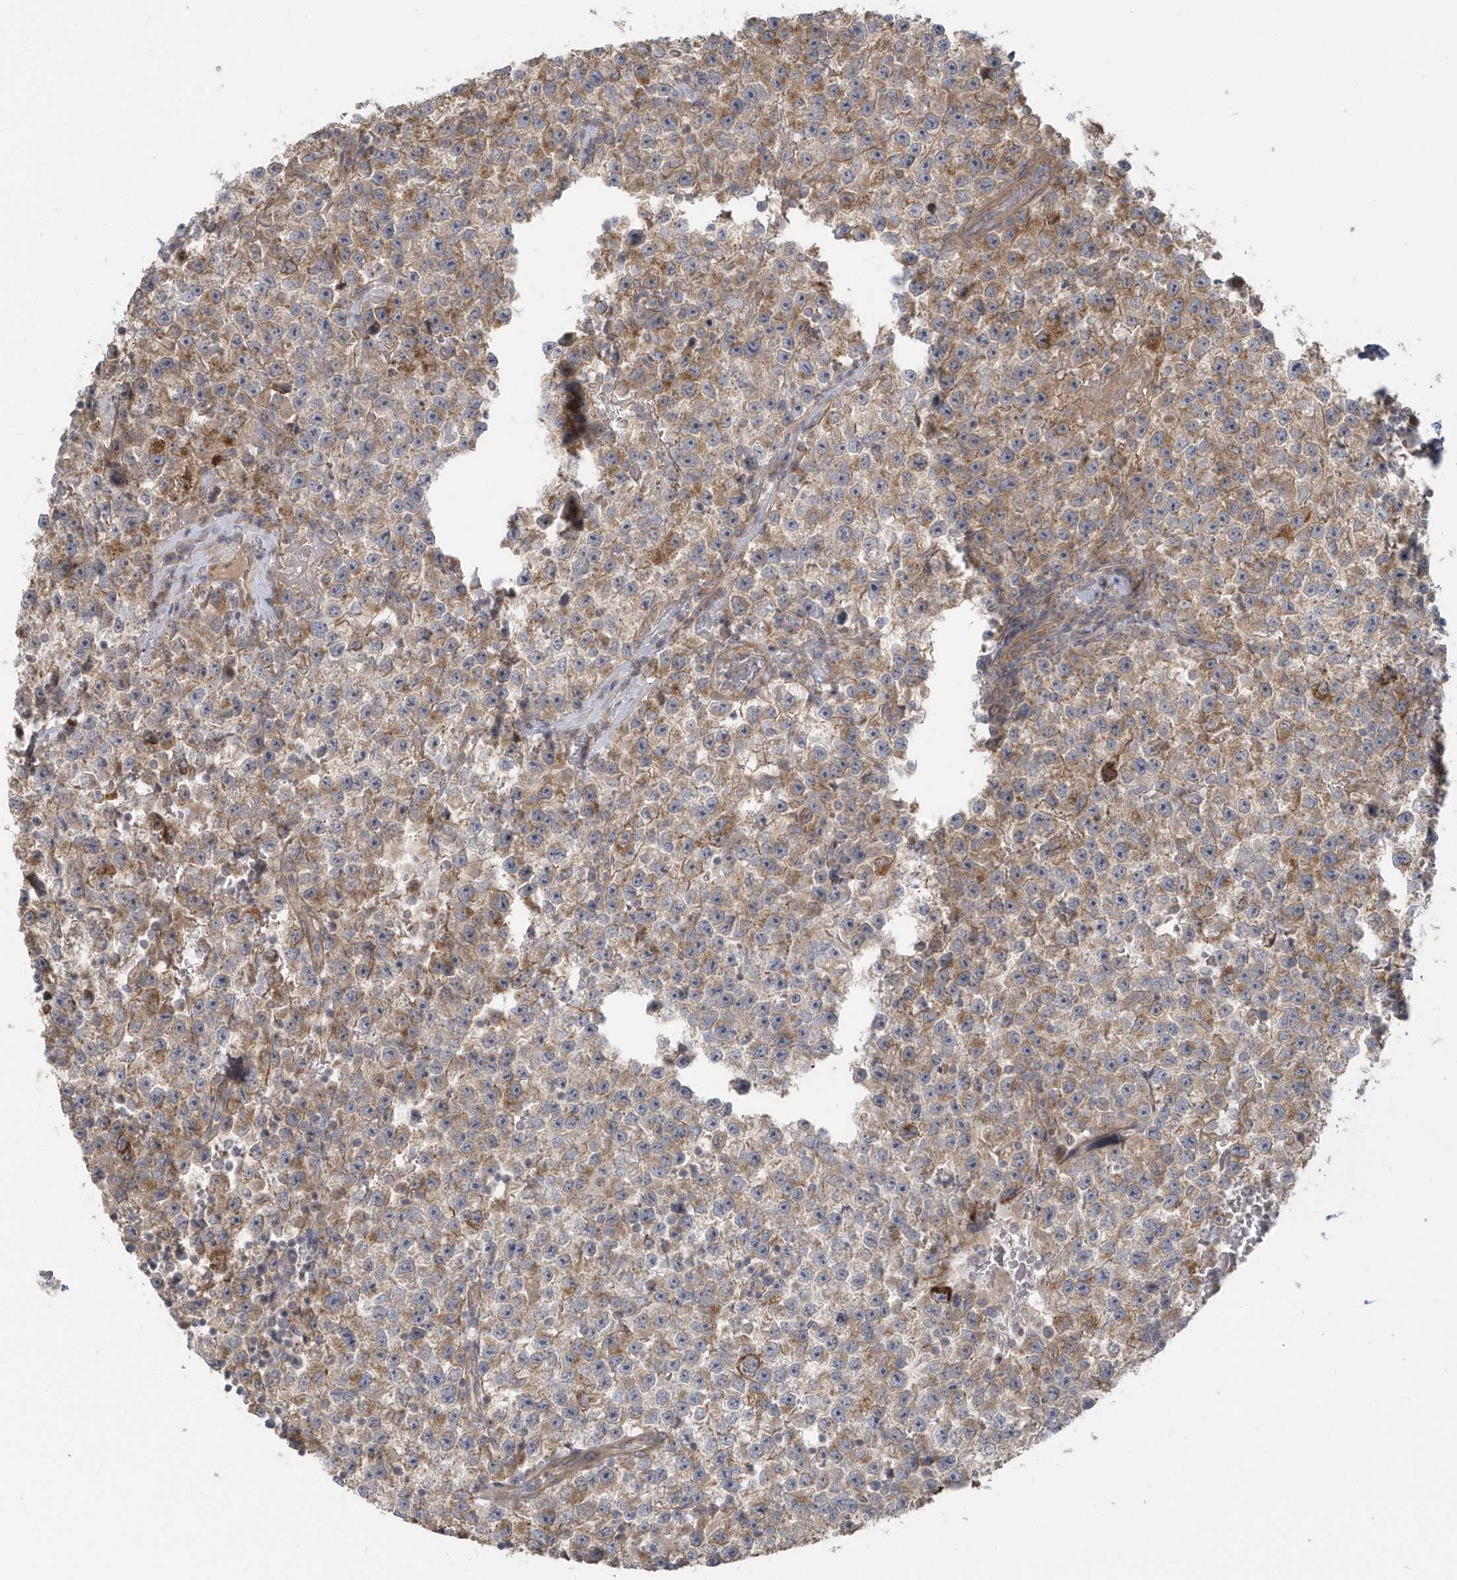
{"staining": {"intensity": "moderate", "quantity": ">75%", "location": "cytoplasmic/membranous"}, "tissue": "testis cancer", "cell_type": "Tumor cells", "image_type": "cancer", "snomed": [{"axis": "morphology", "description": "Seminoma, NOS"}, {"axis": "topography", "description": "Testis"}], "caption": "Testis seminoma stained with immunohistochemistry (IHC) demonstrates moderate cytoplasmic/membranous positivity in about >75% of tumor cells.", "gene": "ACTR1A", "patient": {"sex": "male", "age": 22}}